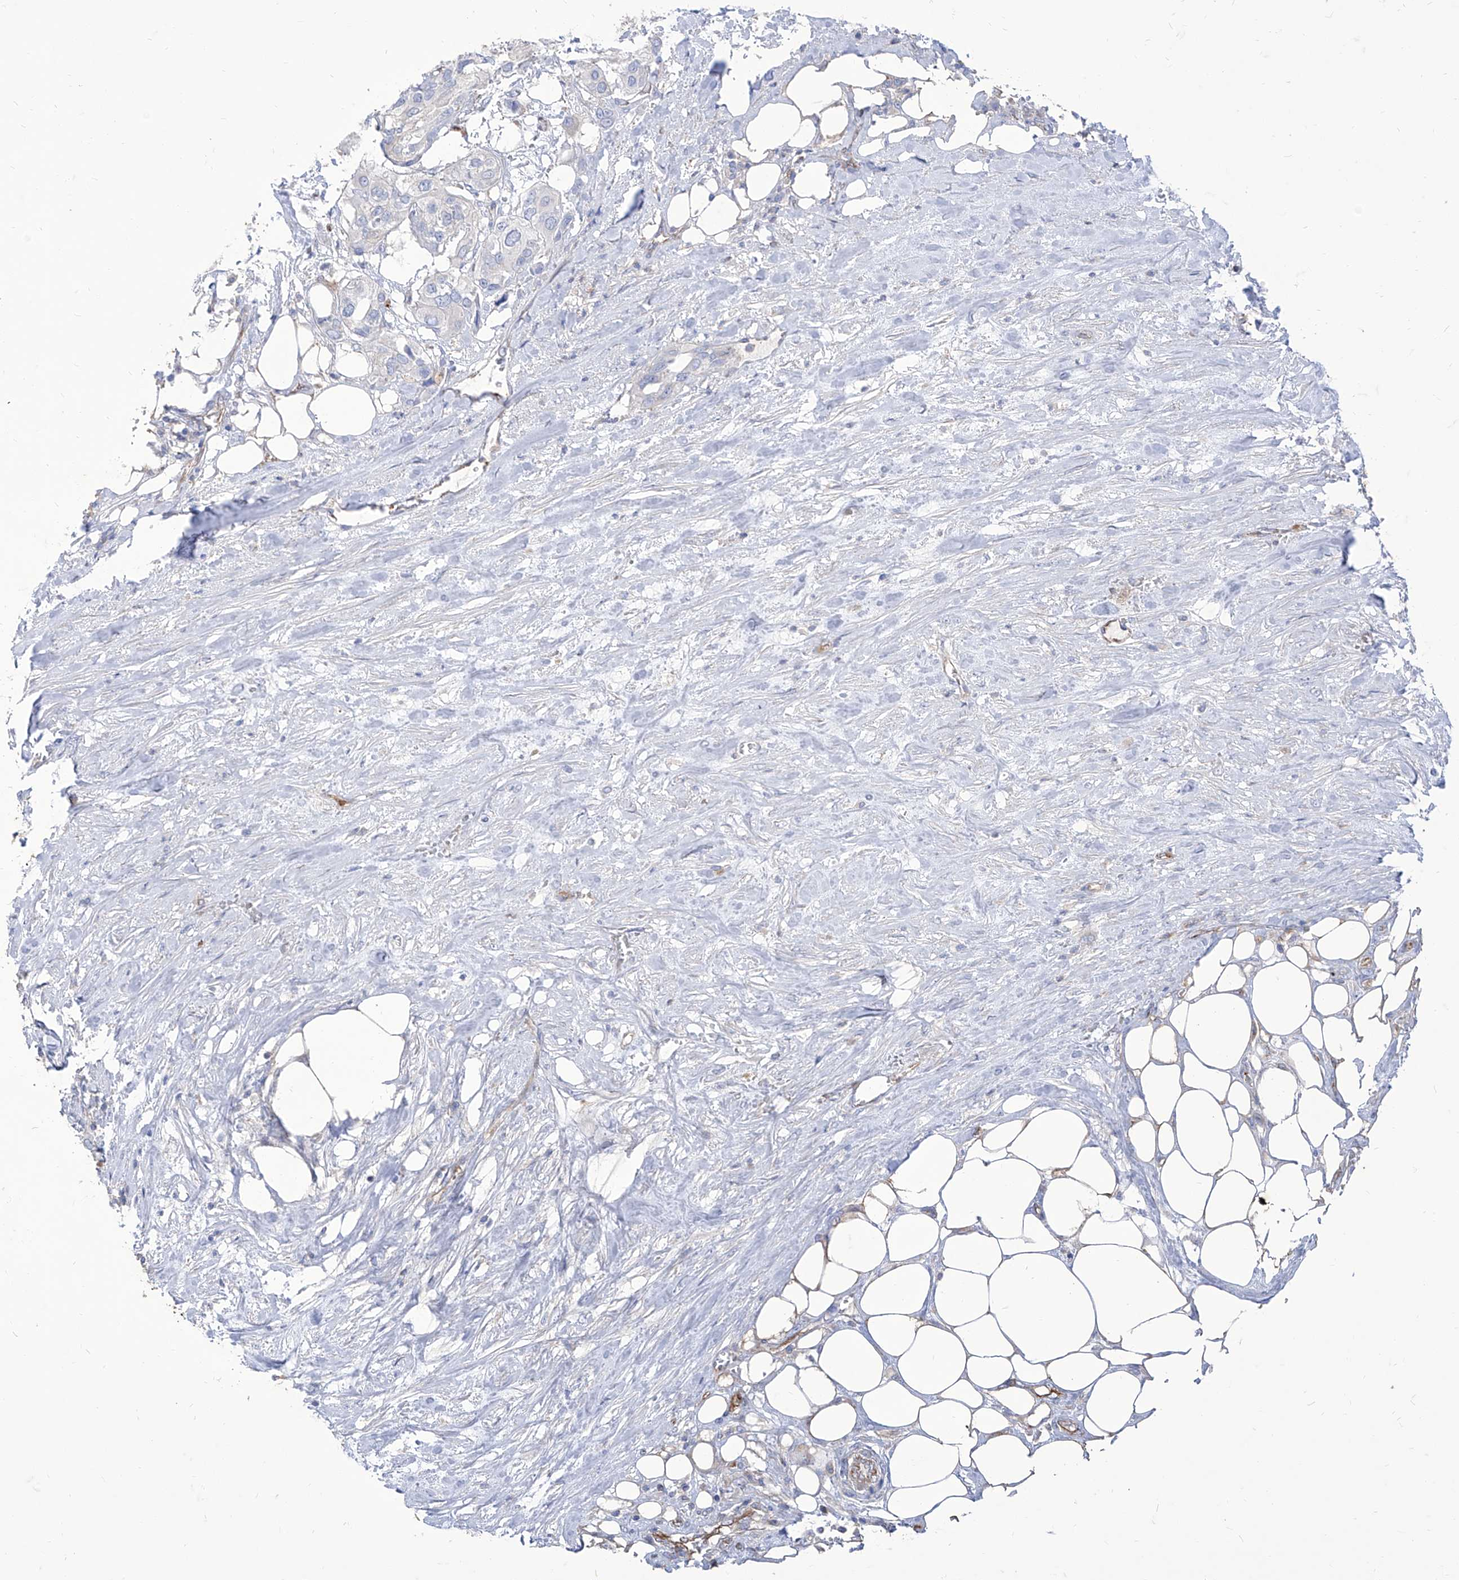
{"staining": {"intensity": "negative", "quantity": "none", "location": "none"}, "tissue": "urothelial cancer", "cell_type": "Tumor cells", "image_type": "cancer", "snomed": [{"axis": "morphology", "description": "Urothelial carcinoma, High grade"}, {"axis": "topography", "description": "Urinary bladder"}], "caption": "A photomicrograph of human urothelial carcinoma (high-grade) is negative for staining in tumor cells.", "gene": "C1orf74", "patient": {"sex": "male", "age": 64}}